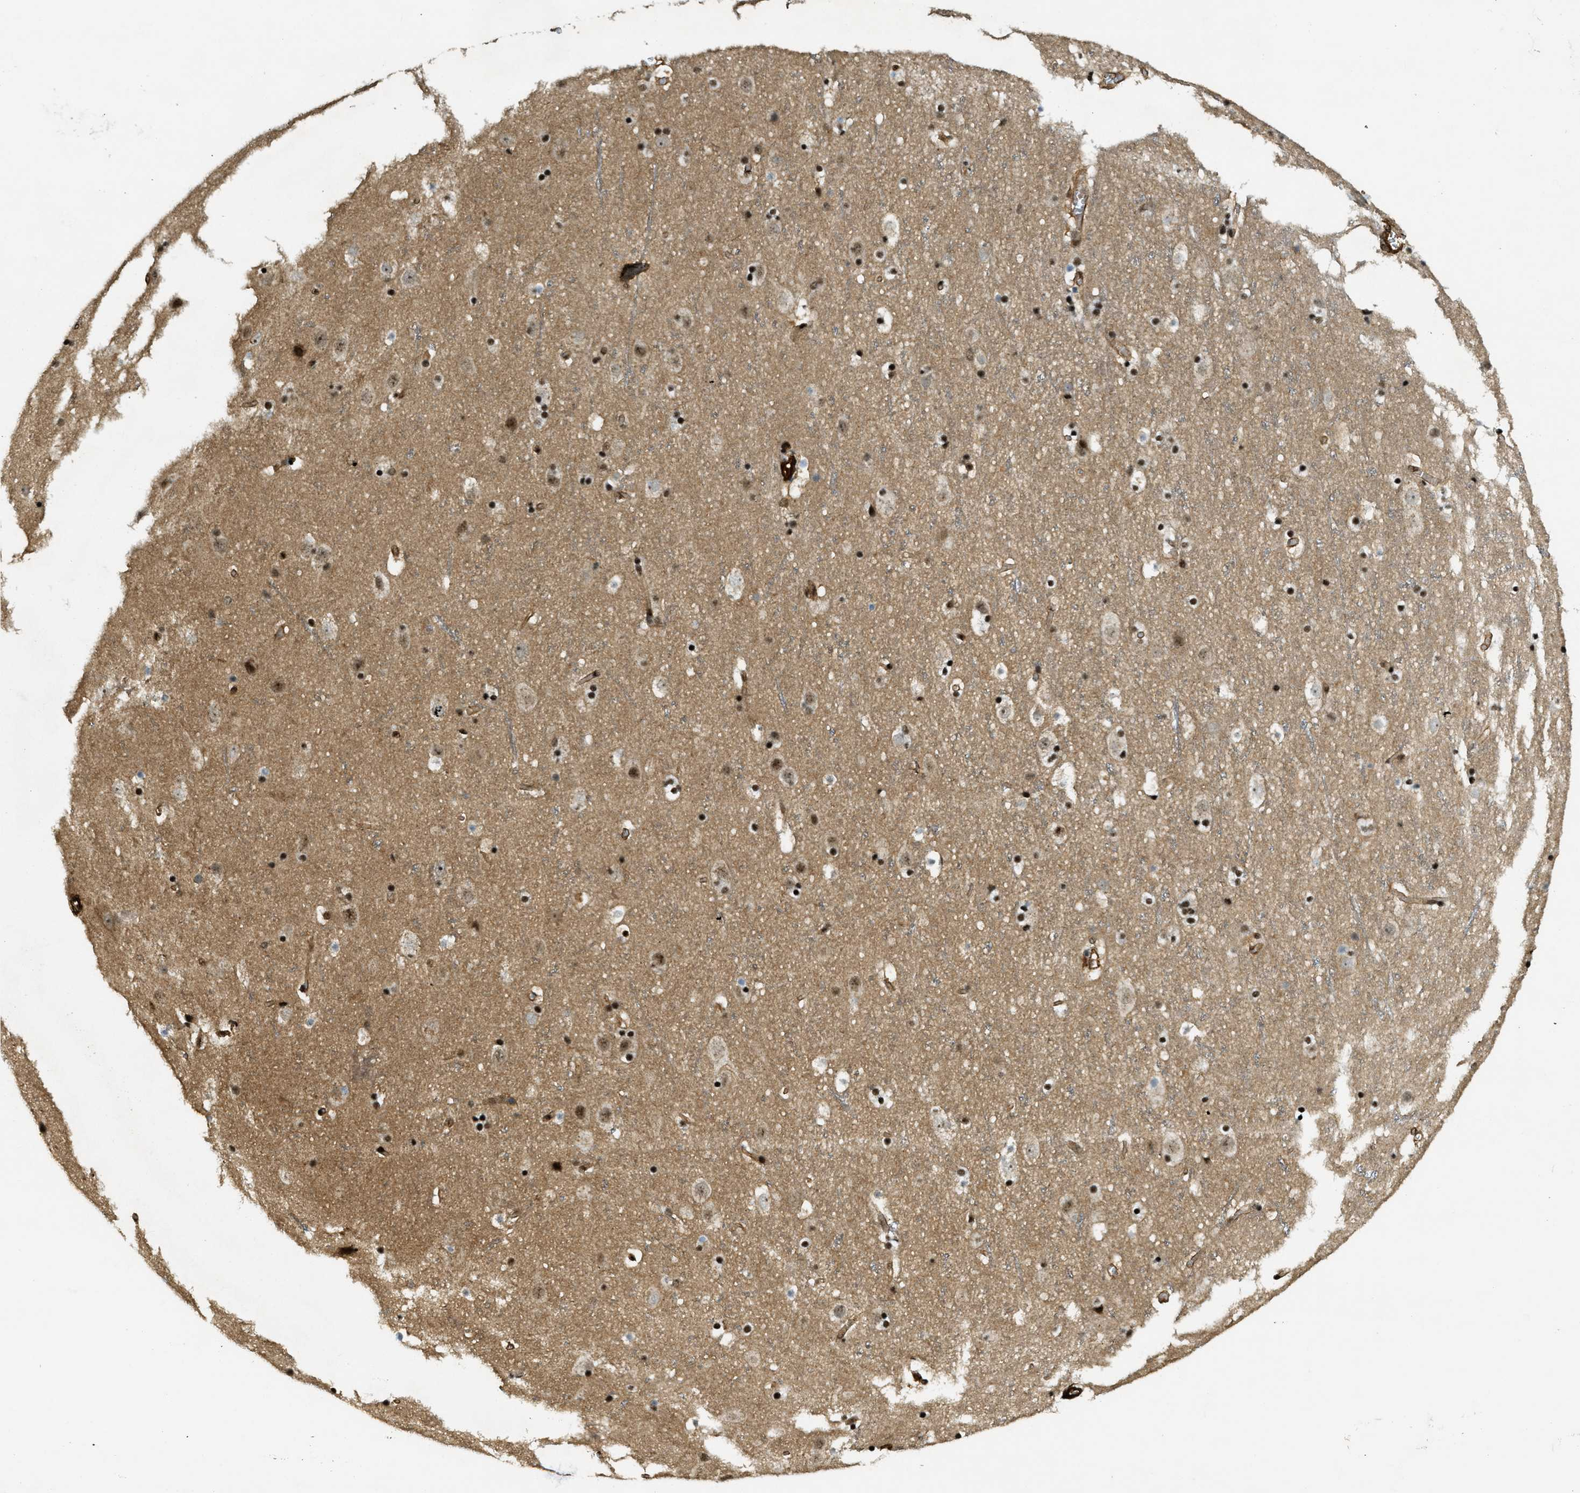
{"staining": {"intensity": "strong", "quantity": ">75%", "location": "cytoplasmic/membranous"}, "tissue": "cerebral cortex", "cell_type": "Endothelial cells", "image_type": "normal", "snomed": [{"axis": "morphology", "description": "Normal tissue, NOS"}, {"axis": "topography", "description": "Cerebral cortex"}], "caption": "IHC staining of normal cerebral cortex, which reveals high levels of strong cytoplasmic/membranous positivity in approximately >75% of endothelial cells indicating strong cytoplasmic/membranous protein positivity. The staining was performed using DAB (brown) for protein detection and nuclei were counterstained in hematoxylin (blue).", "gene": "CFAP36", "patient": {"sex": "male", "age": 45}}